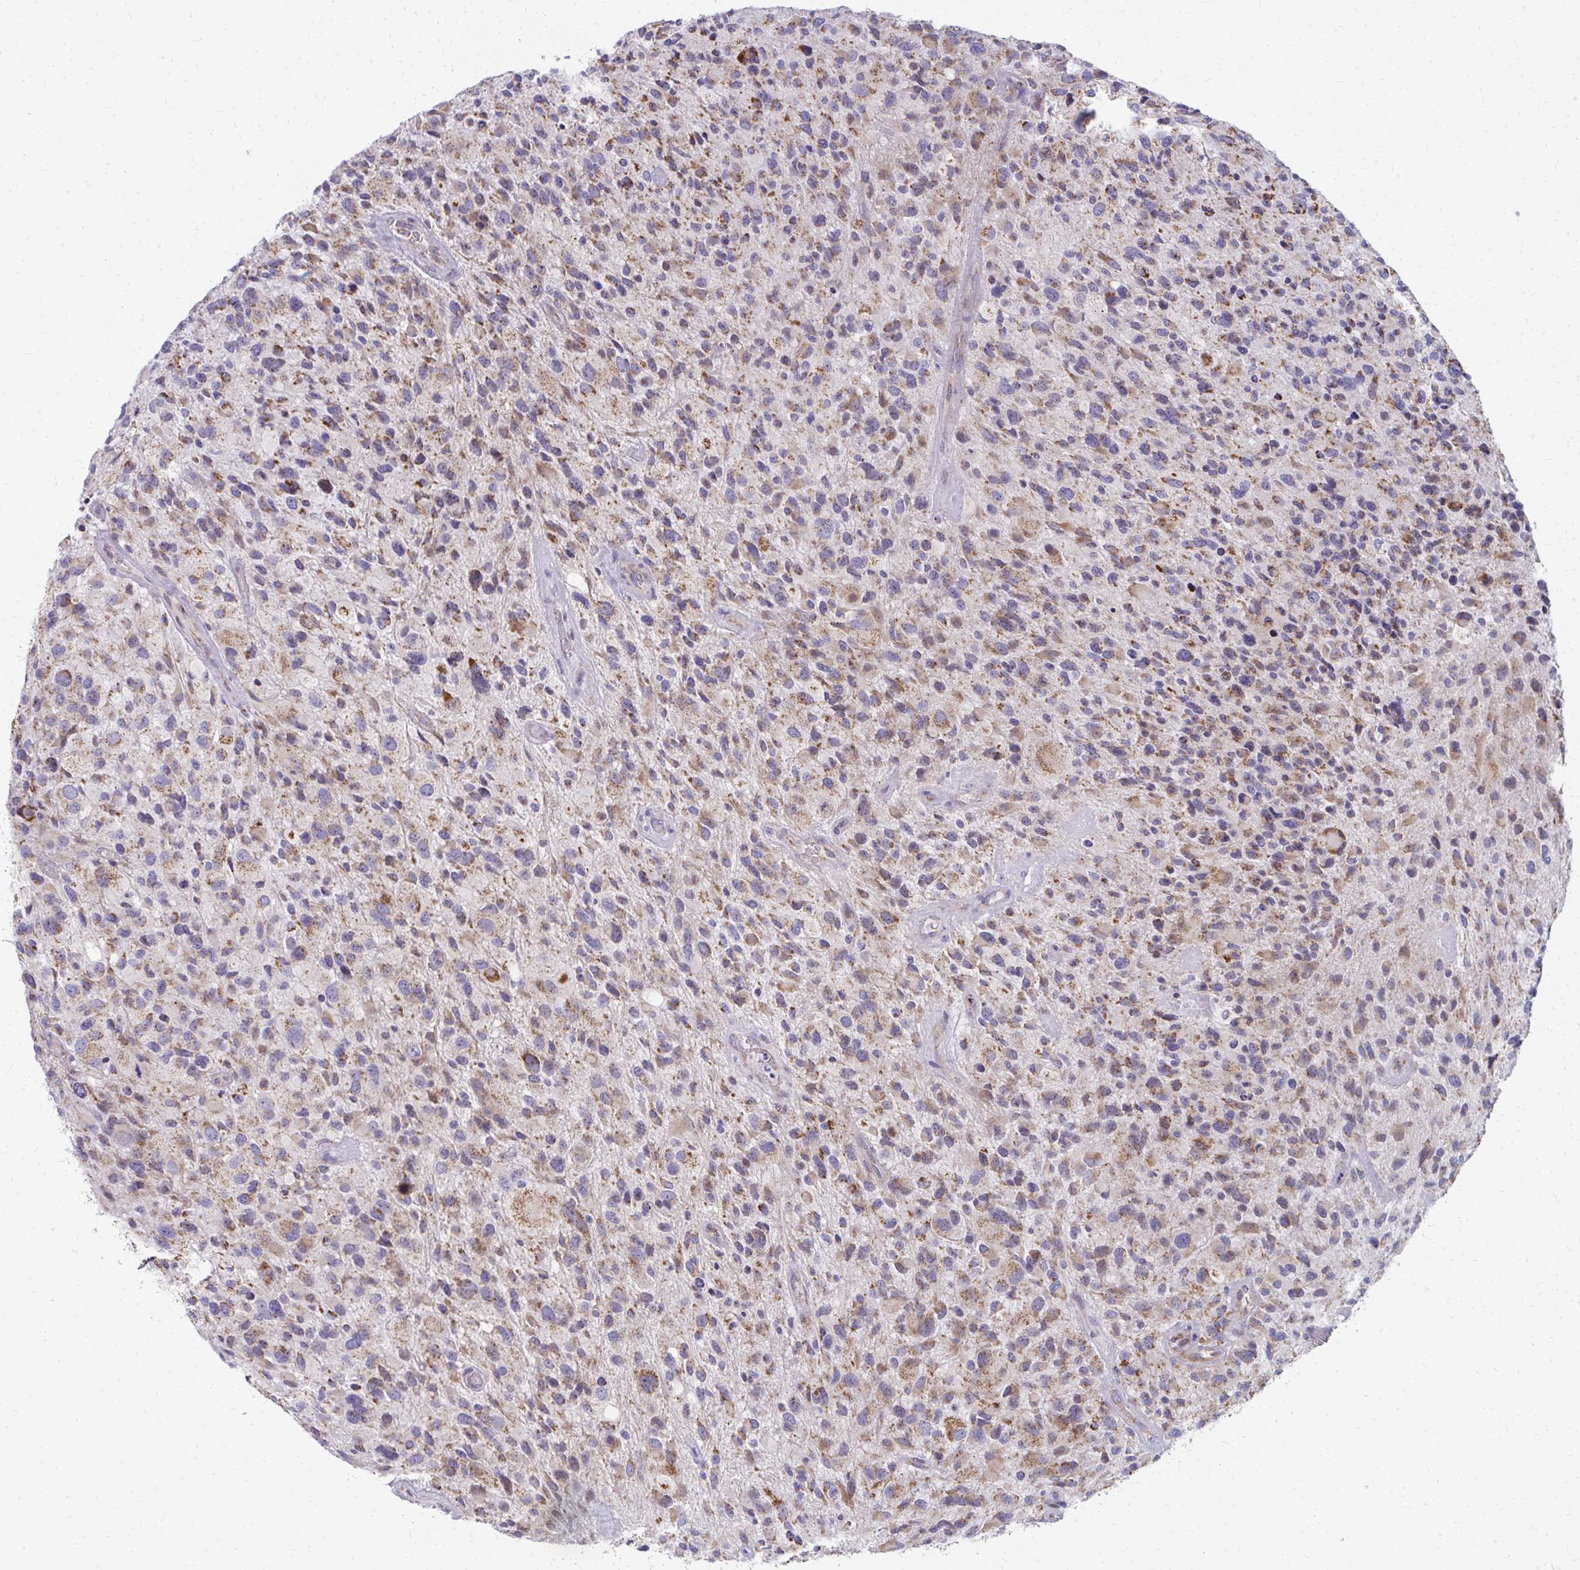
{"staining": {"intensity": "moderate", "quantity": ">75%", "location": "cytoplasmic/membranous"}, "tissue": "glioma", "cell_type": "Tumor cells", "image_type": "cancer", "snomed": [{"axis": "morphology", "description": "Glioma, malignant, High grade"}, {"axis": "topography", "description": "Brain"}], "caption": "A brown stain labels moderate cytoplasmic/membranous expression of a protein in glioma tumor cells.", "gene": "IL37", "patient": {"sex": "female", "age": 67}}